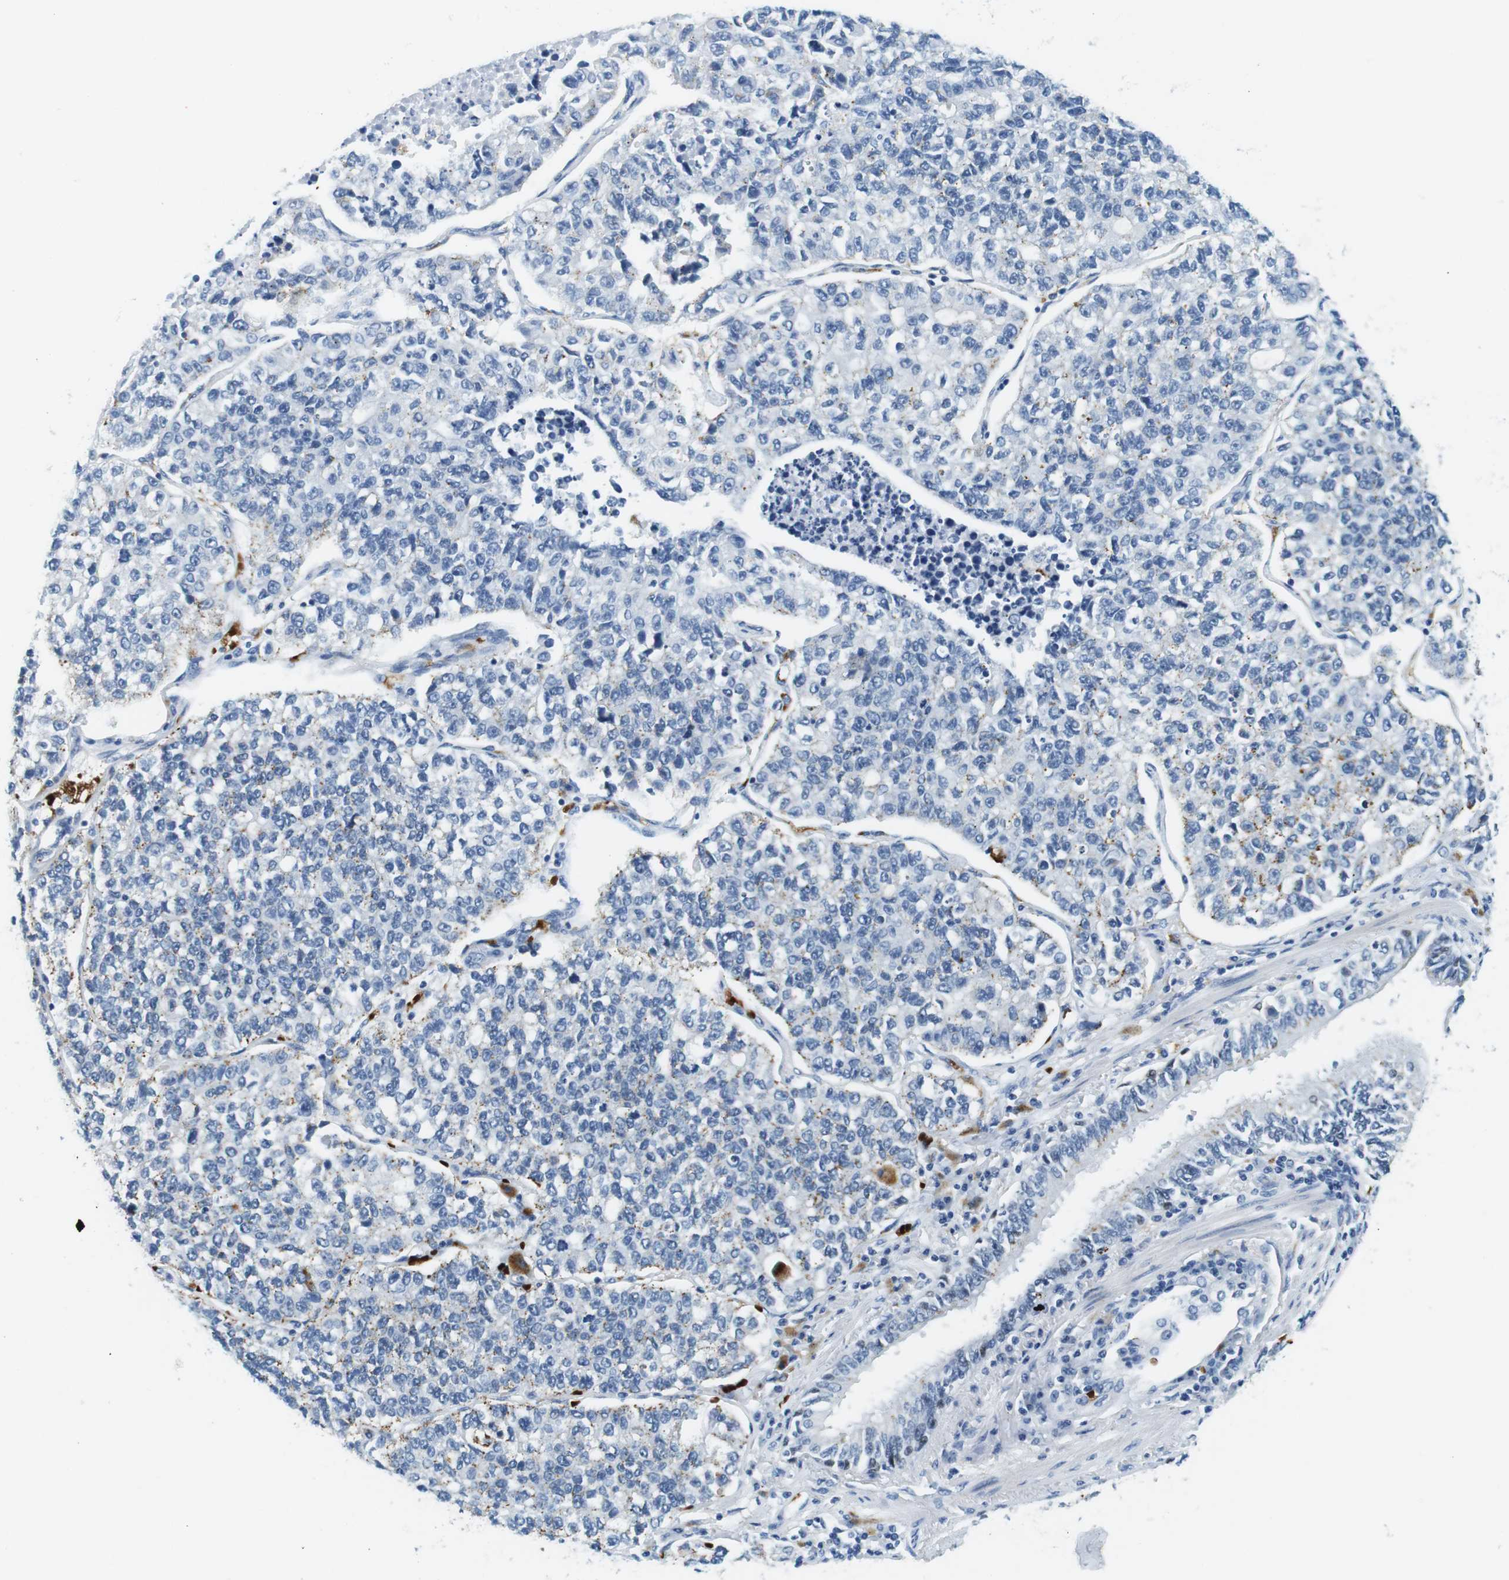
{"staining": {"intensity": "negative", "quantity": "none", "location": "none"}, "tissue": "lung cancer", "cell_type": "Tumor cells", "image_type": "cancer", "snomed": [{"axis": "morphology", "description": "Adenocarcinoma, NOS"}, {"axis": "topography", "description": "Lung"}], "caption": "Tumor cells show no significant protein staining in lung cancer (adenocarcinoma).", "gene": "TFAP2C", "patient": {"sex": "male", "age": 49}}